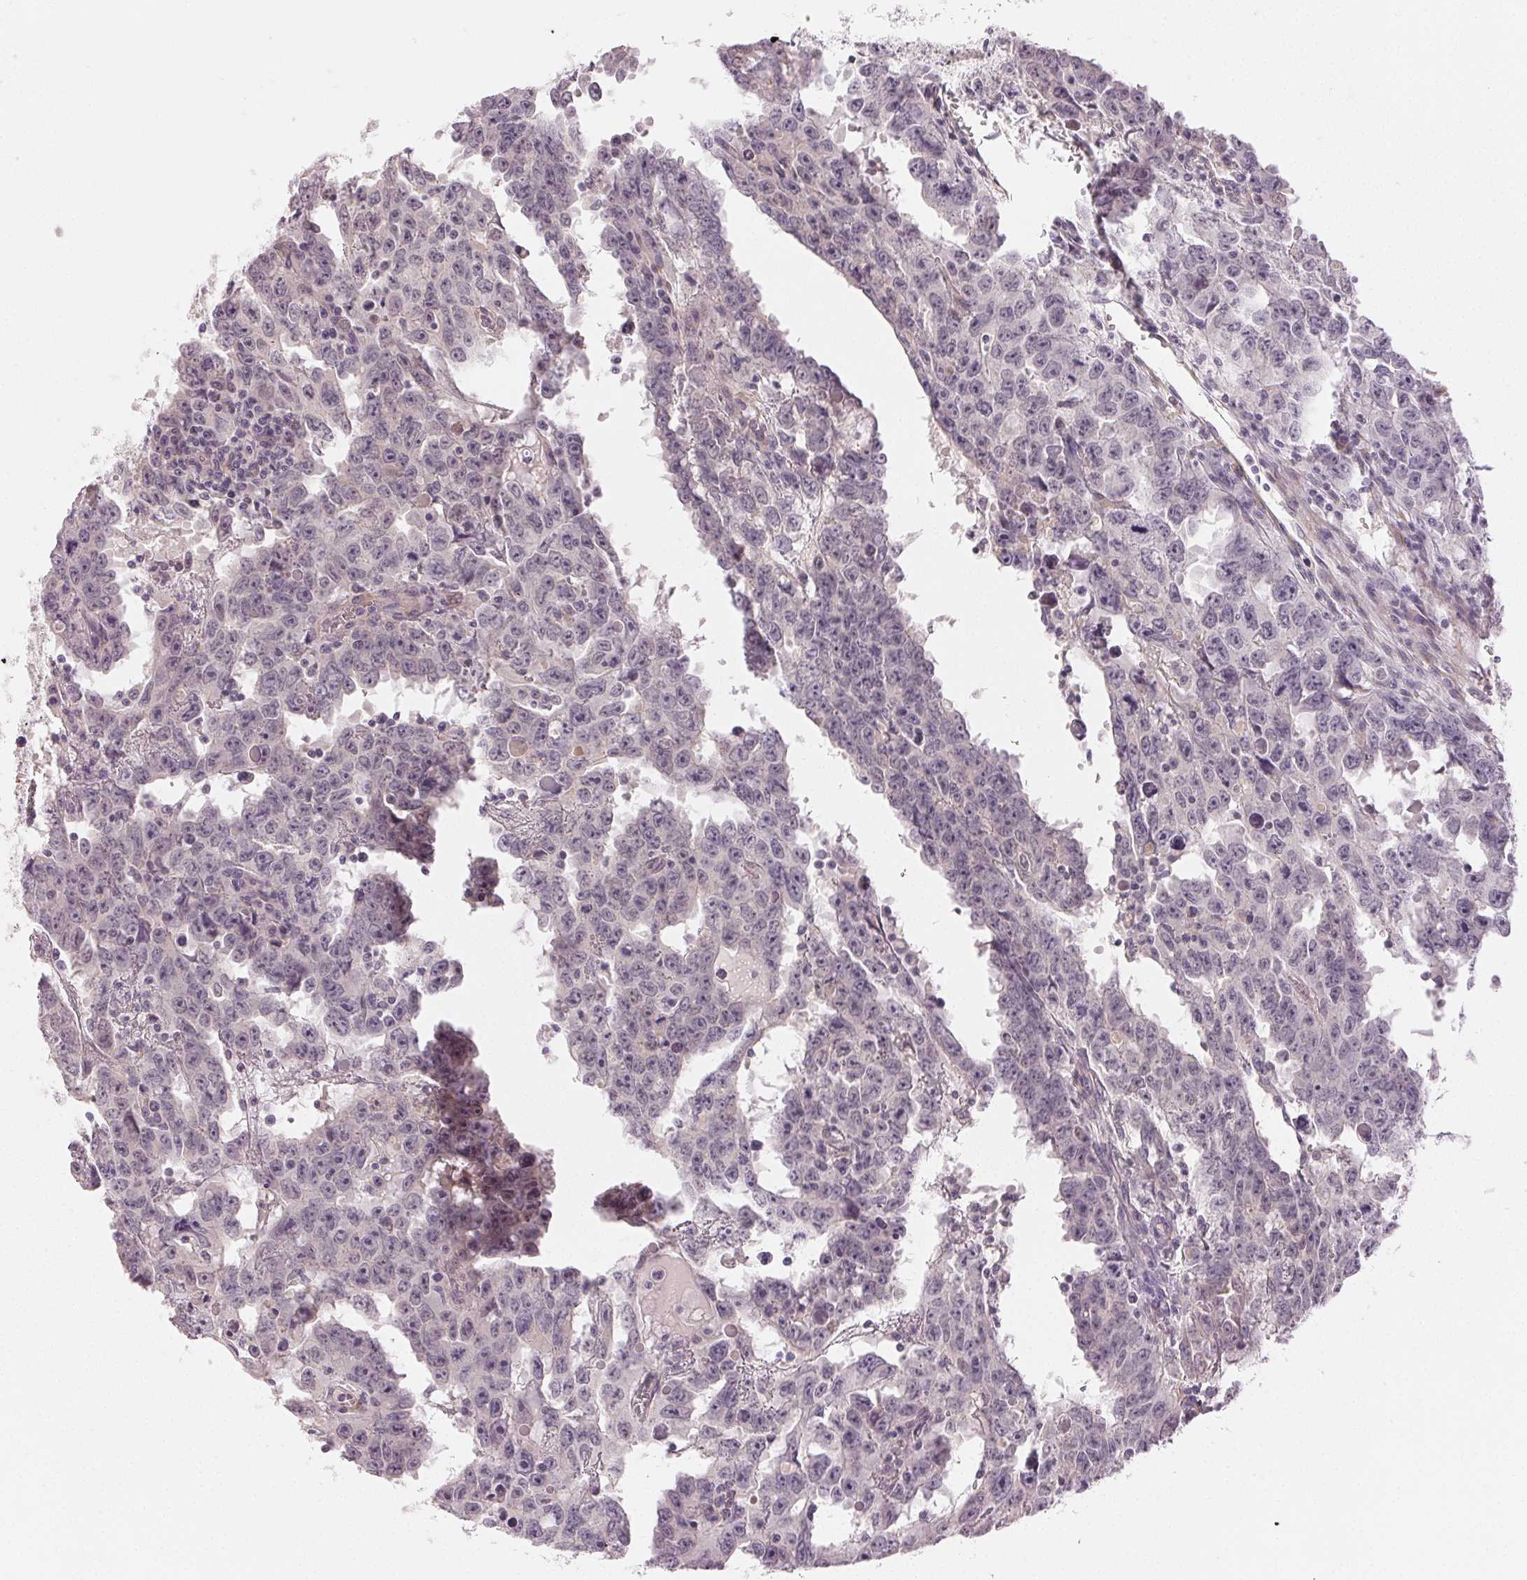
{"staining": {"intensity": "negative", "quantity": "none", "location": "none"}, "tissue": "testis cancer", "cell_type": "Tumor cells", "image_type": "cancer", "snomed": [{"axis": "morphology", "description": "Carcinoma, Embryonal, NOS"}, {"axis": "topography", "description": "Testis"}], "caption": "Tumor cells are negative for protein expression in human testis cancer.", "gene": "MAP1LC3A", "patient": {"sex": "male", "age": 22}}